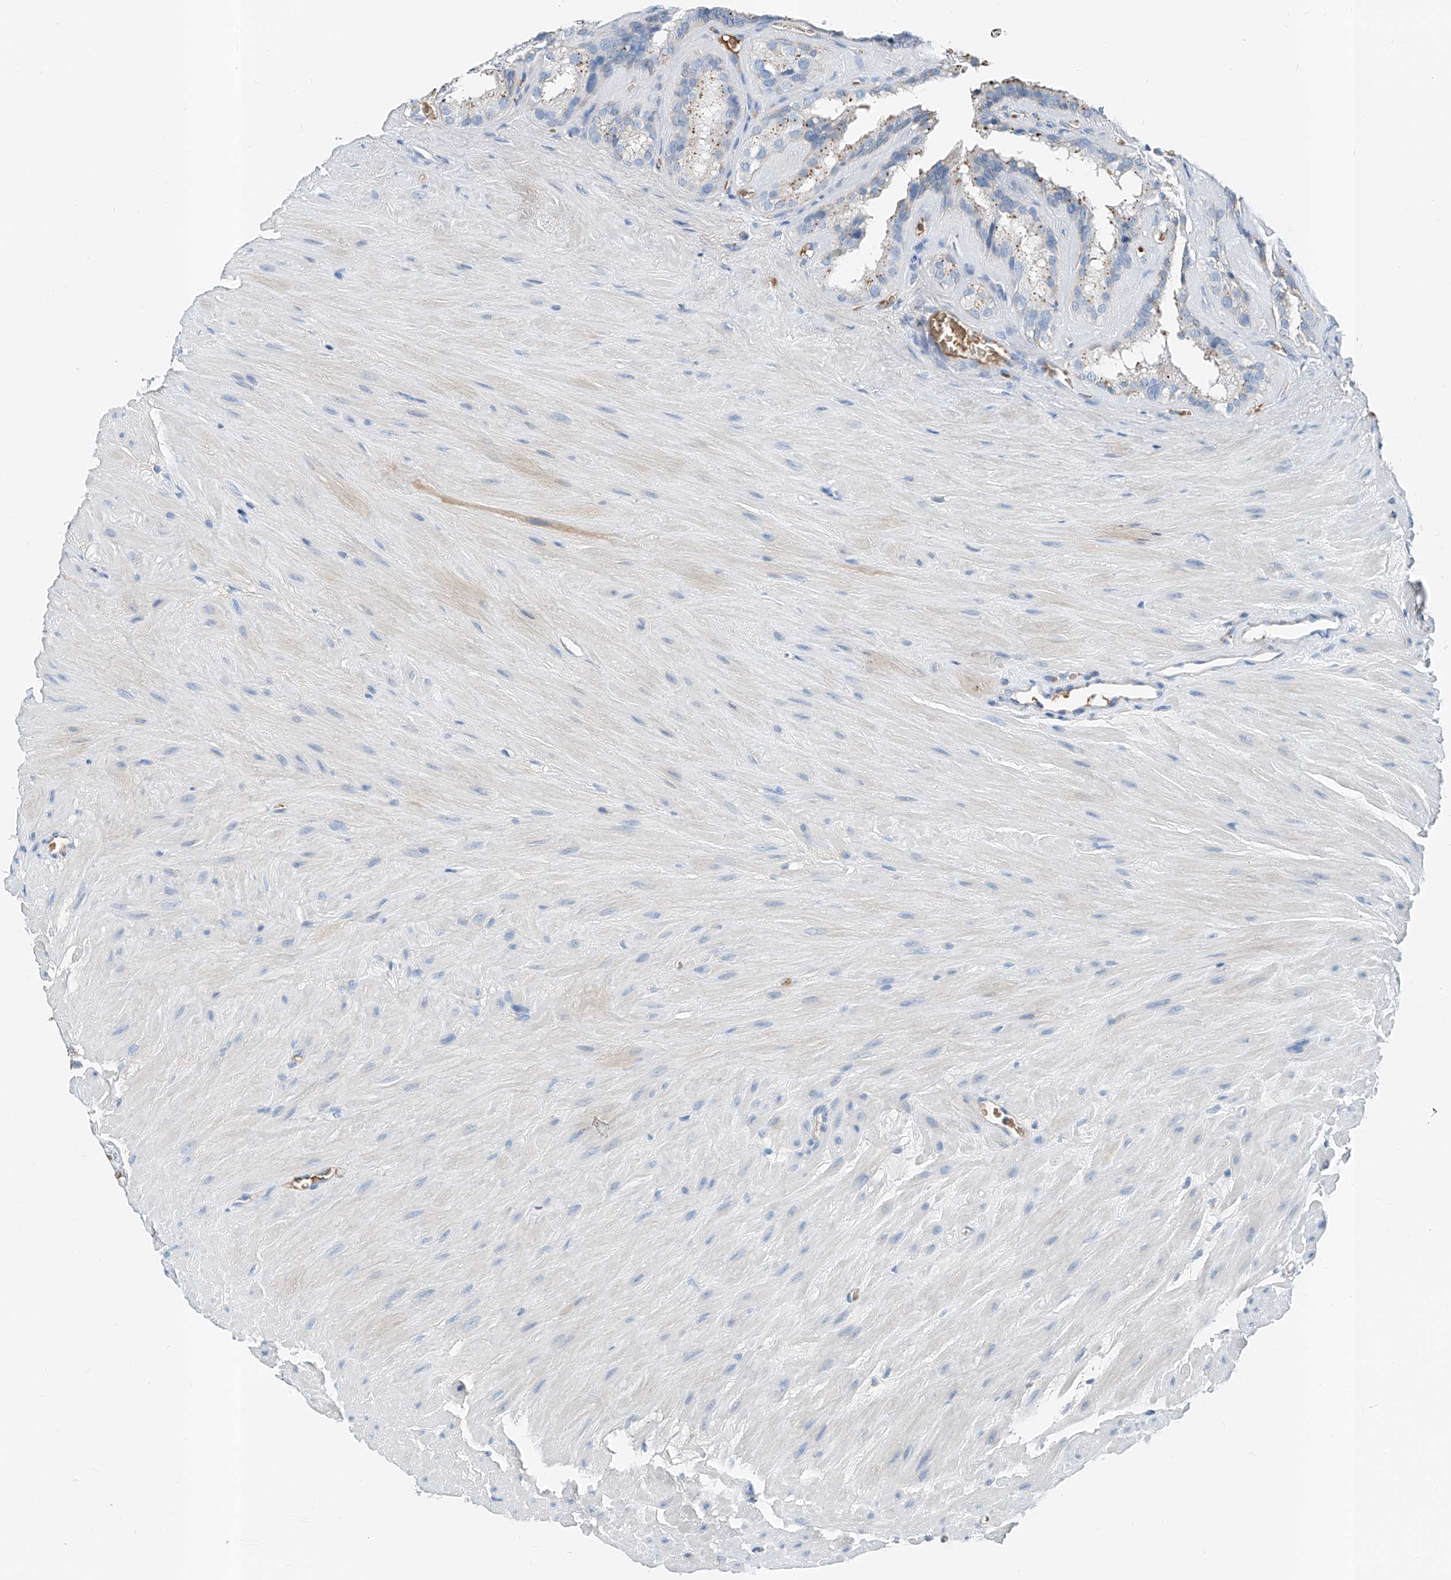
{"staining": {"intensity": "weak", "quantity": "<25%", "location": "cytoplasmic/membranous"}, "tissue": "seminal vesicle", "cell_type": "Glandular cells", "image_type": "normal", "snomed": [{"axis": "morphology", "description": "Normal tissue, NOS"}, {"axis": "topography", "description": "Prostate"}, {"axis": "topography", "description": "Seminal veicle"}], "caption": "There is no significant staining in glandular cells of seminal vesicle. The staining was performed using DAB (3,3'-diaminobenzidine) to visualize the protein expression in brown, while the nuclei were stained in blue with hematoxylin (Magnification: 20x).", "gene": "PRSS23", "patient": {"sex": "male", "age": 59}}